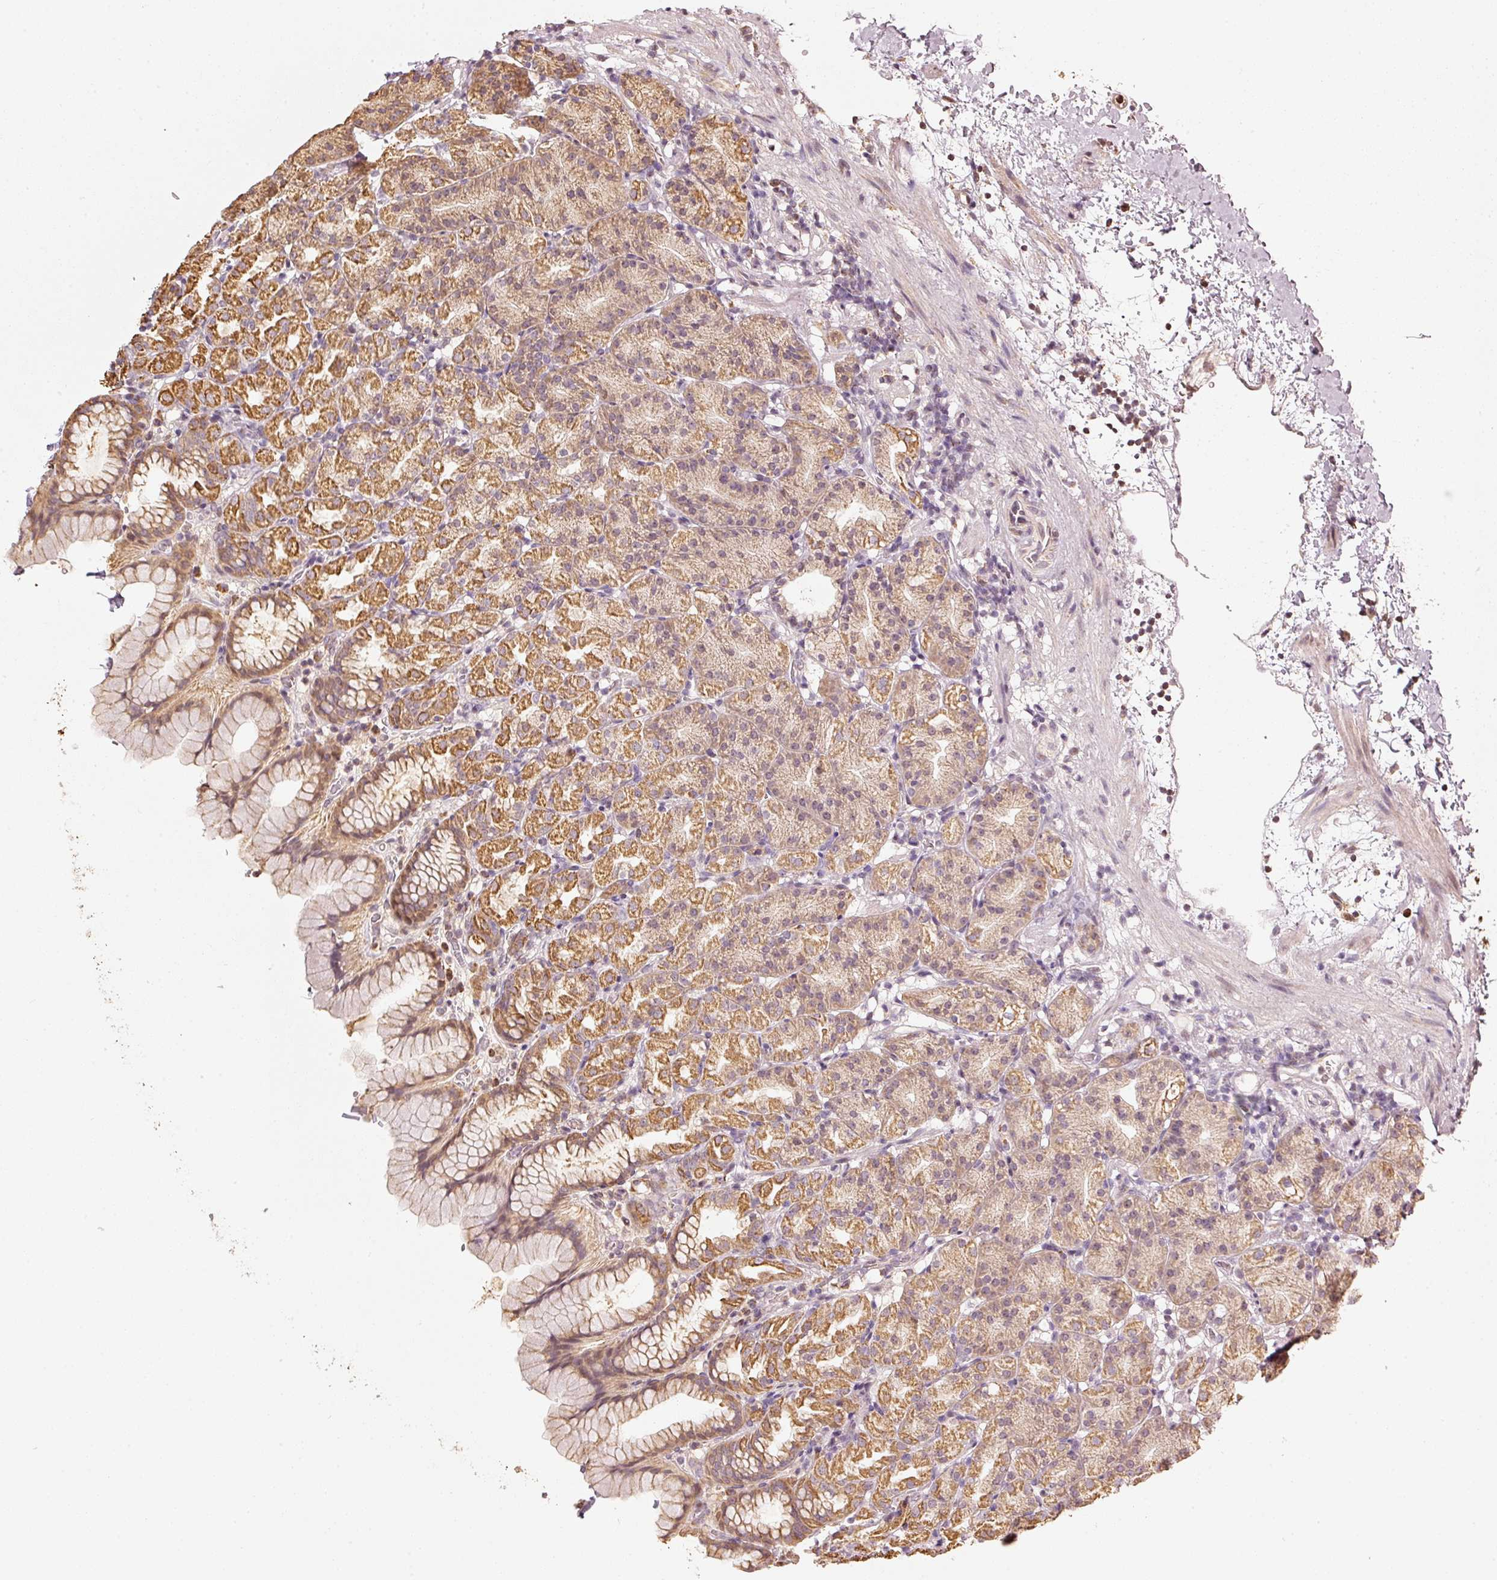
{"staining": {"intensity": "moderate", "quantity": ">75%", "location": "cytoplasmic/membranous"}, "tissue": "stomach", "cell_type": "Glandular cells", "image_type": "normal", "snomed": [{"axis": "morphology", "description": "Normal tissue, NOS"}, {"axis": "topography", "description": "Stomach, upper"}], "caption": "Immunohistochemistry of unremarkable human stomach reveals medium levels of moderate cytoplasmic/membranous staining in approximately >75% of glandular cells. (IHC, brightfield microscopy, high magnification).", "gene": "RAB35", "patient": {"sex": "female", "age": 81}}